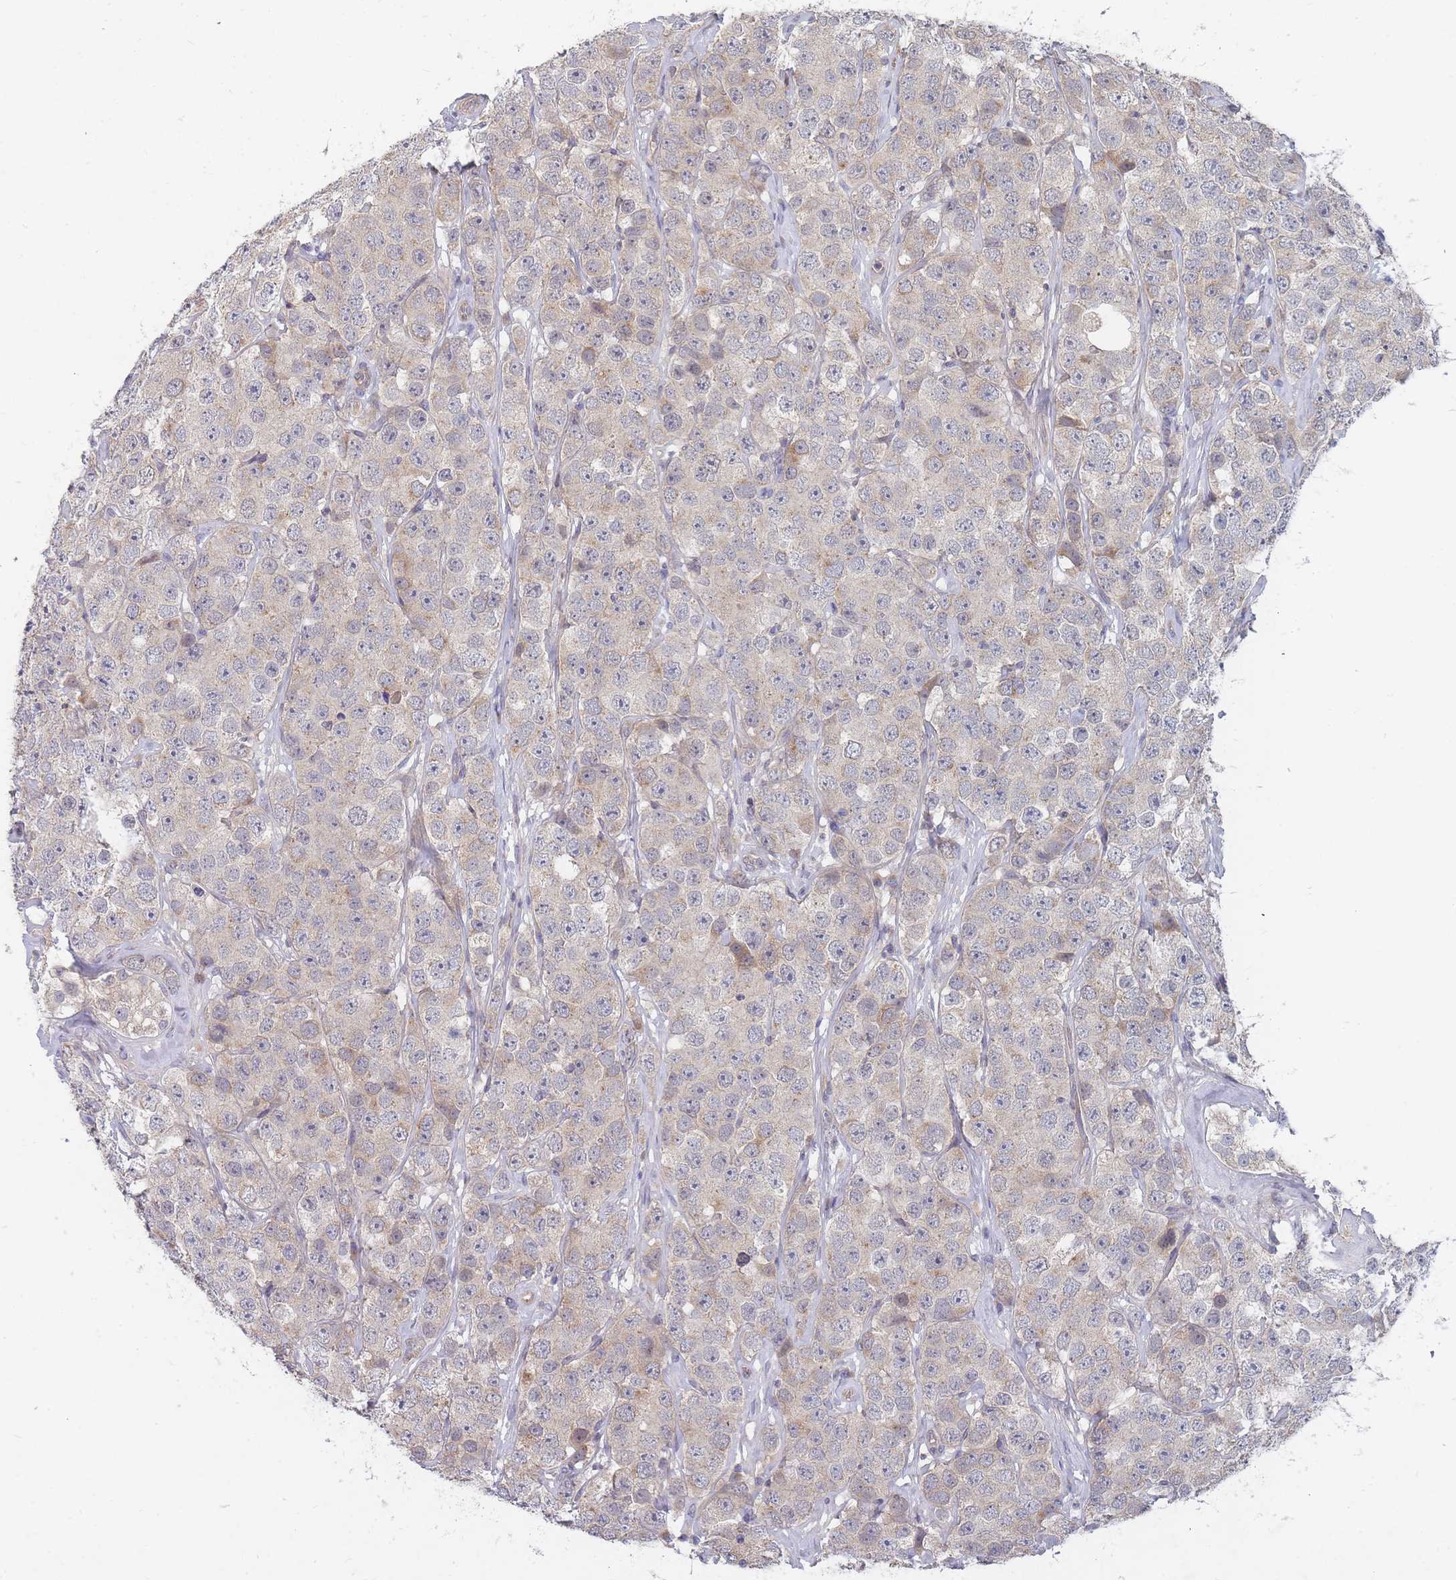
{"staining": {"intensity": "weak", "quantity": "<25%", "location": "cytoplasmic/membranous"}, "tissue": "testis cancer", "cell_type": "Tumor cells", "image_type": "cancer", "snomed": [{"axis": "morphology", "description": "Seminoma, NOS"}, {"axis": "topography", "description": "Testis"}], "caption": "This is an immunohistochemistry photomicrograph of human testis seminoma. There is no expression in tumor cells.", "gene": "SLC35F5", "patient": {"sex": "male", "age": 28}}